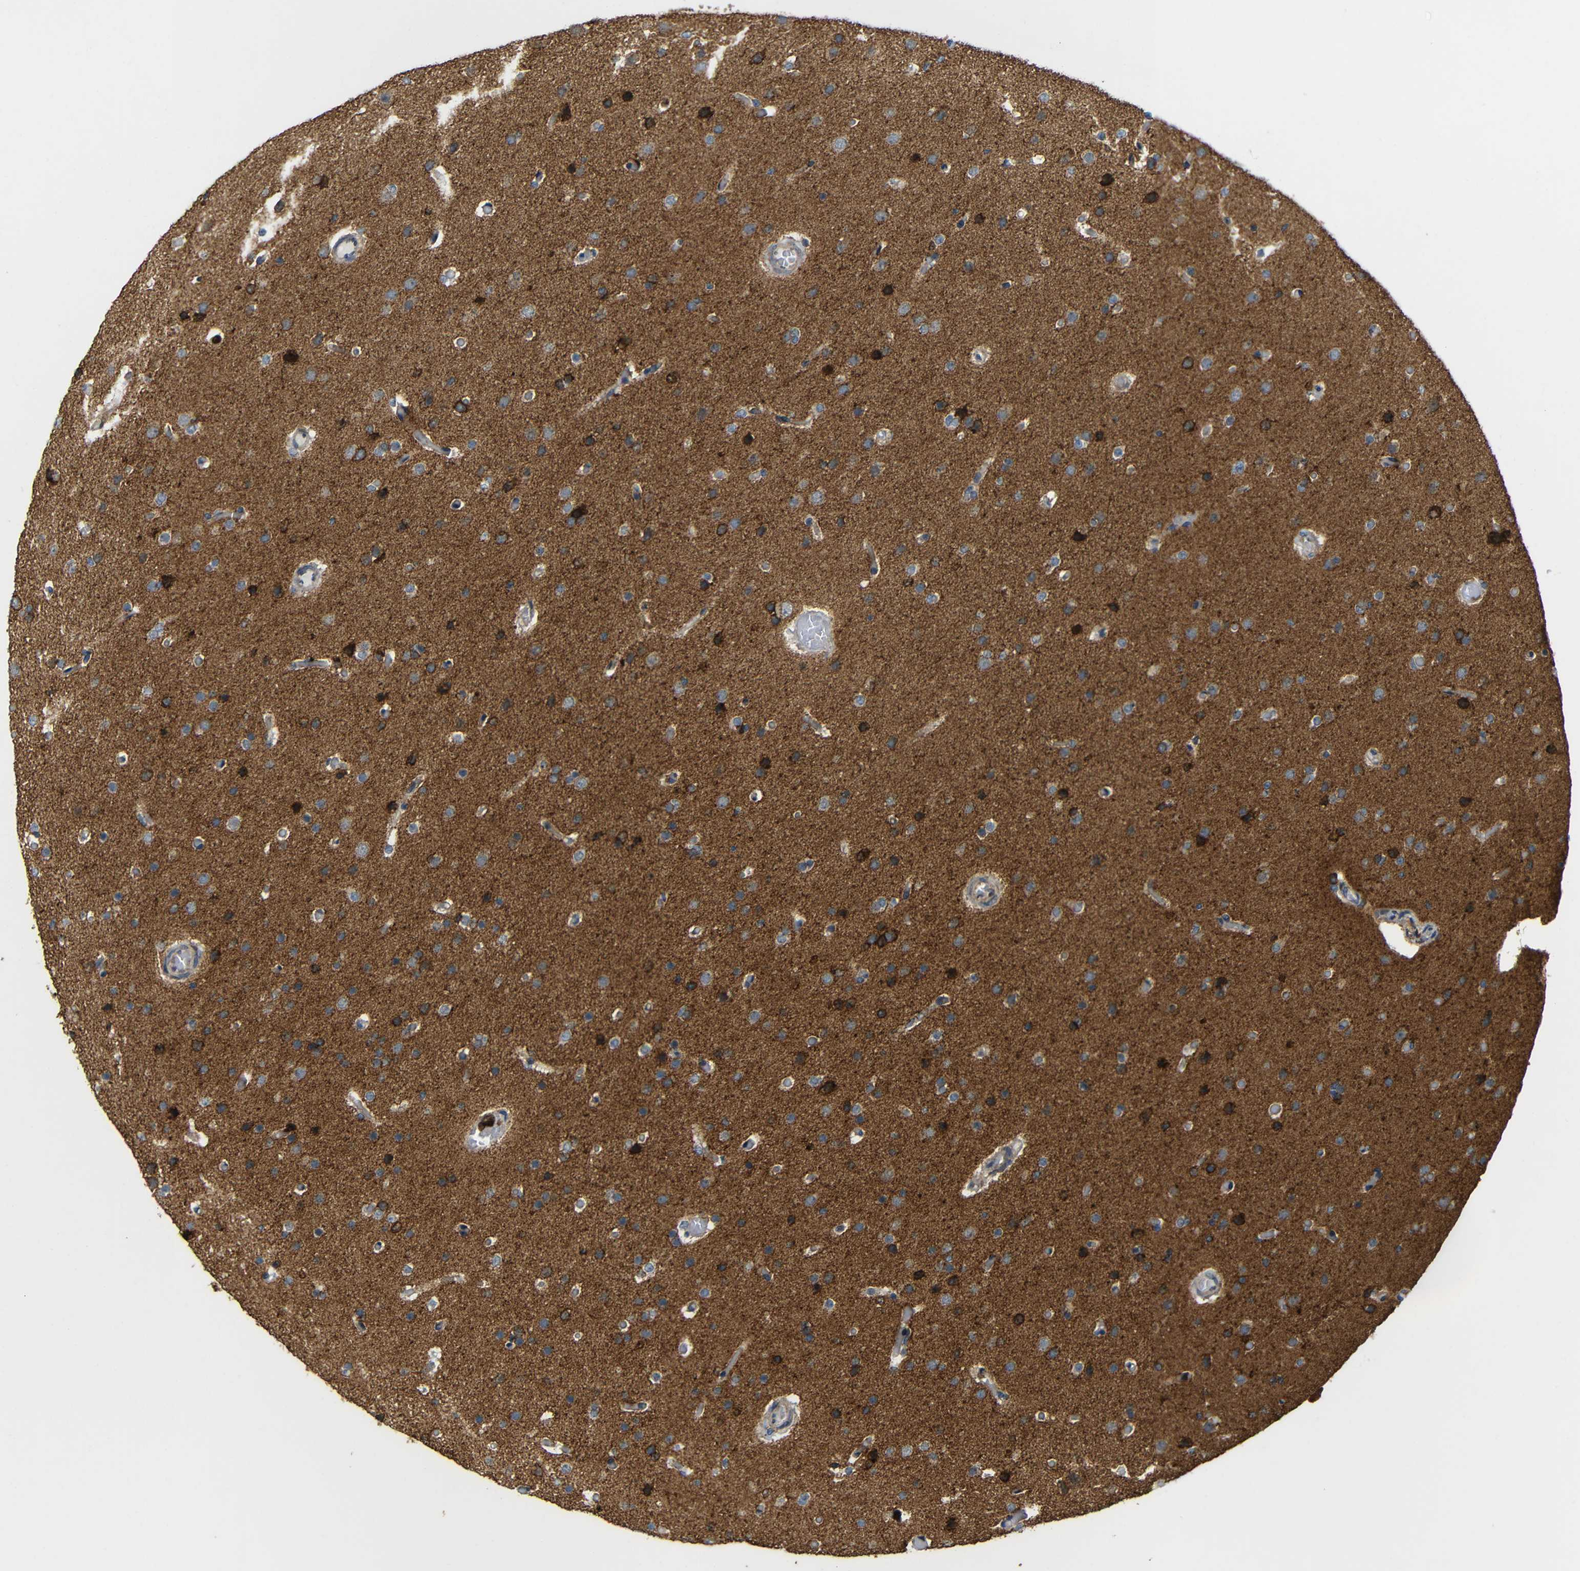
{"staining": {"intensity": "strong", "quantity": "<25%", "location": "cytoplasmic/membranous"}, "tissue": "glioma", "cell_type": "Tumor cells", "image_type": "cancer", "snomed": [{"axis": "morphology", "description": "Glioma, malignant, High grade"}, {"axis": "topography", "description": "Cerebral cortex"}], "caption": "Human glioma stained with a brown dye displays strong cytoplasmic/membranous positive expression in approximately <25% of tumor cells.", "gene": "C1GALT1", "patient": {"sex": "female", "age": 36}}